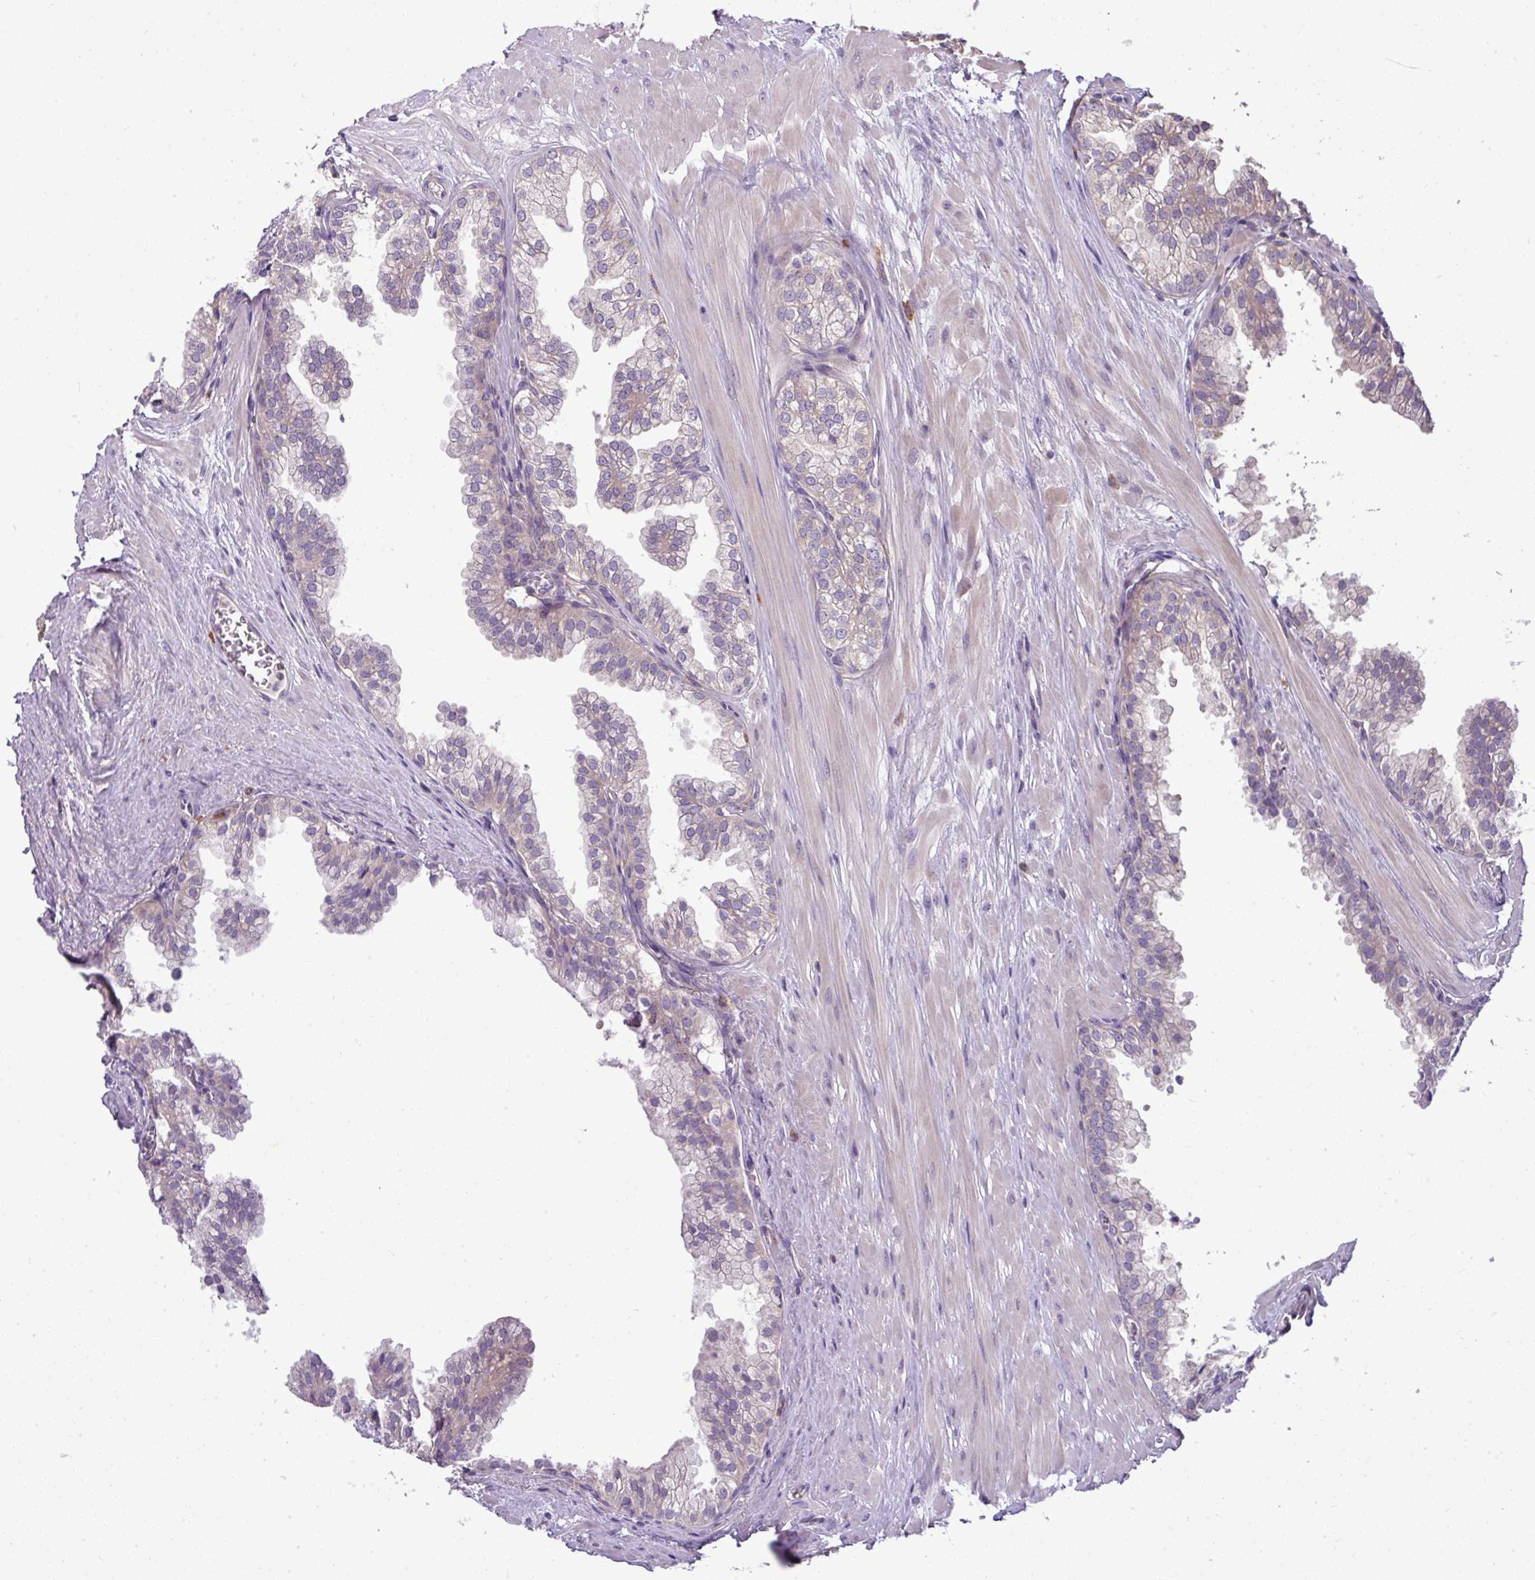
{"staining": {"intensity": "weak", "quantity": "<25%", "location": "cytoplasmic/membranous"}, "tissue": "prostate", "cell_type": "Glandular cells", "image_type": "normal", "snomed": [{"axis": "morphology", "description": "Normal tissue, NOS"}, {"axis": "topography", "description": "Prostate"}, {"axis": "topography", "description": "Peripheral nerve tissue"}], "caption": "High power microscopy photomicrograph of an immunohistochemistry histopathology image of benign prostate, revealing no significant staining in glandular cells. (DAB immunohistochemistry, high magnification).", "gene": "STAT5A", "patient": {"sex": "male", "age": 55}}